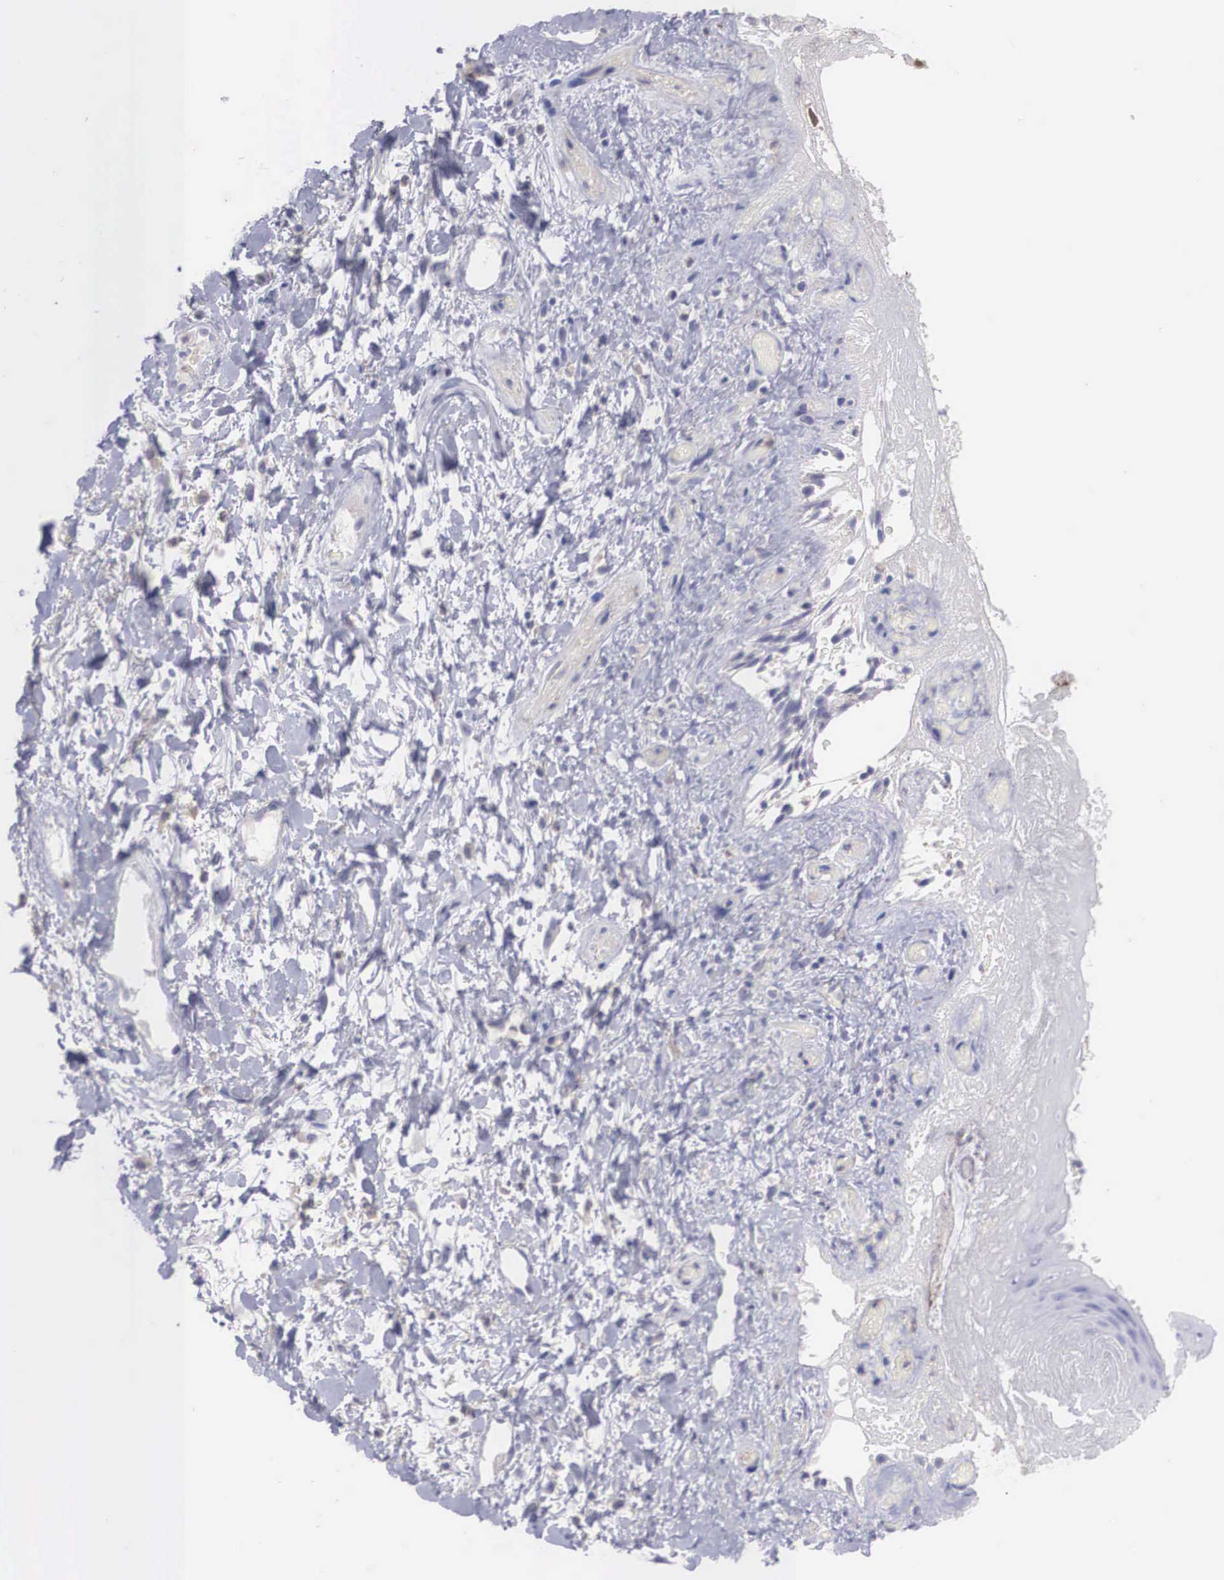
{"staining": {"intensity": "negative", "quantity": "none", "location": "none"}, "tissue": "skin", "cell_type": "Epidermal cells", "image_type": "normal", "snomed": [{"axis": "morphology", "description": "Normal tissue, NOS"}, {"axis": "topography", "description": "Anal"}], "caption": "Immunohistochemical staining of normal human skin exhibits no significant positivity in epidermal cells.", "gene": "REPS2", "patient": {"sex": "male", "age": 78}}